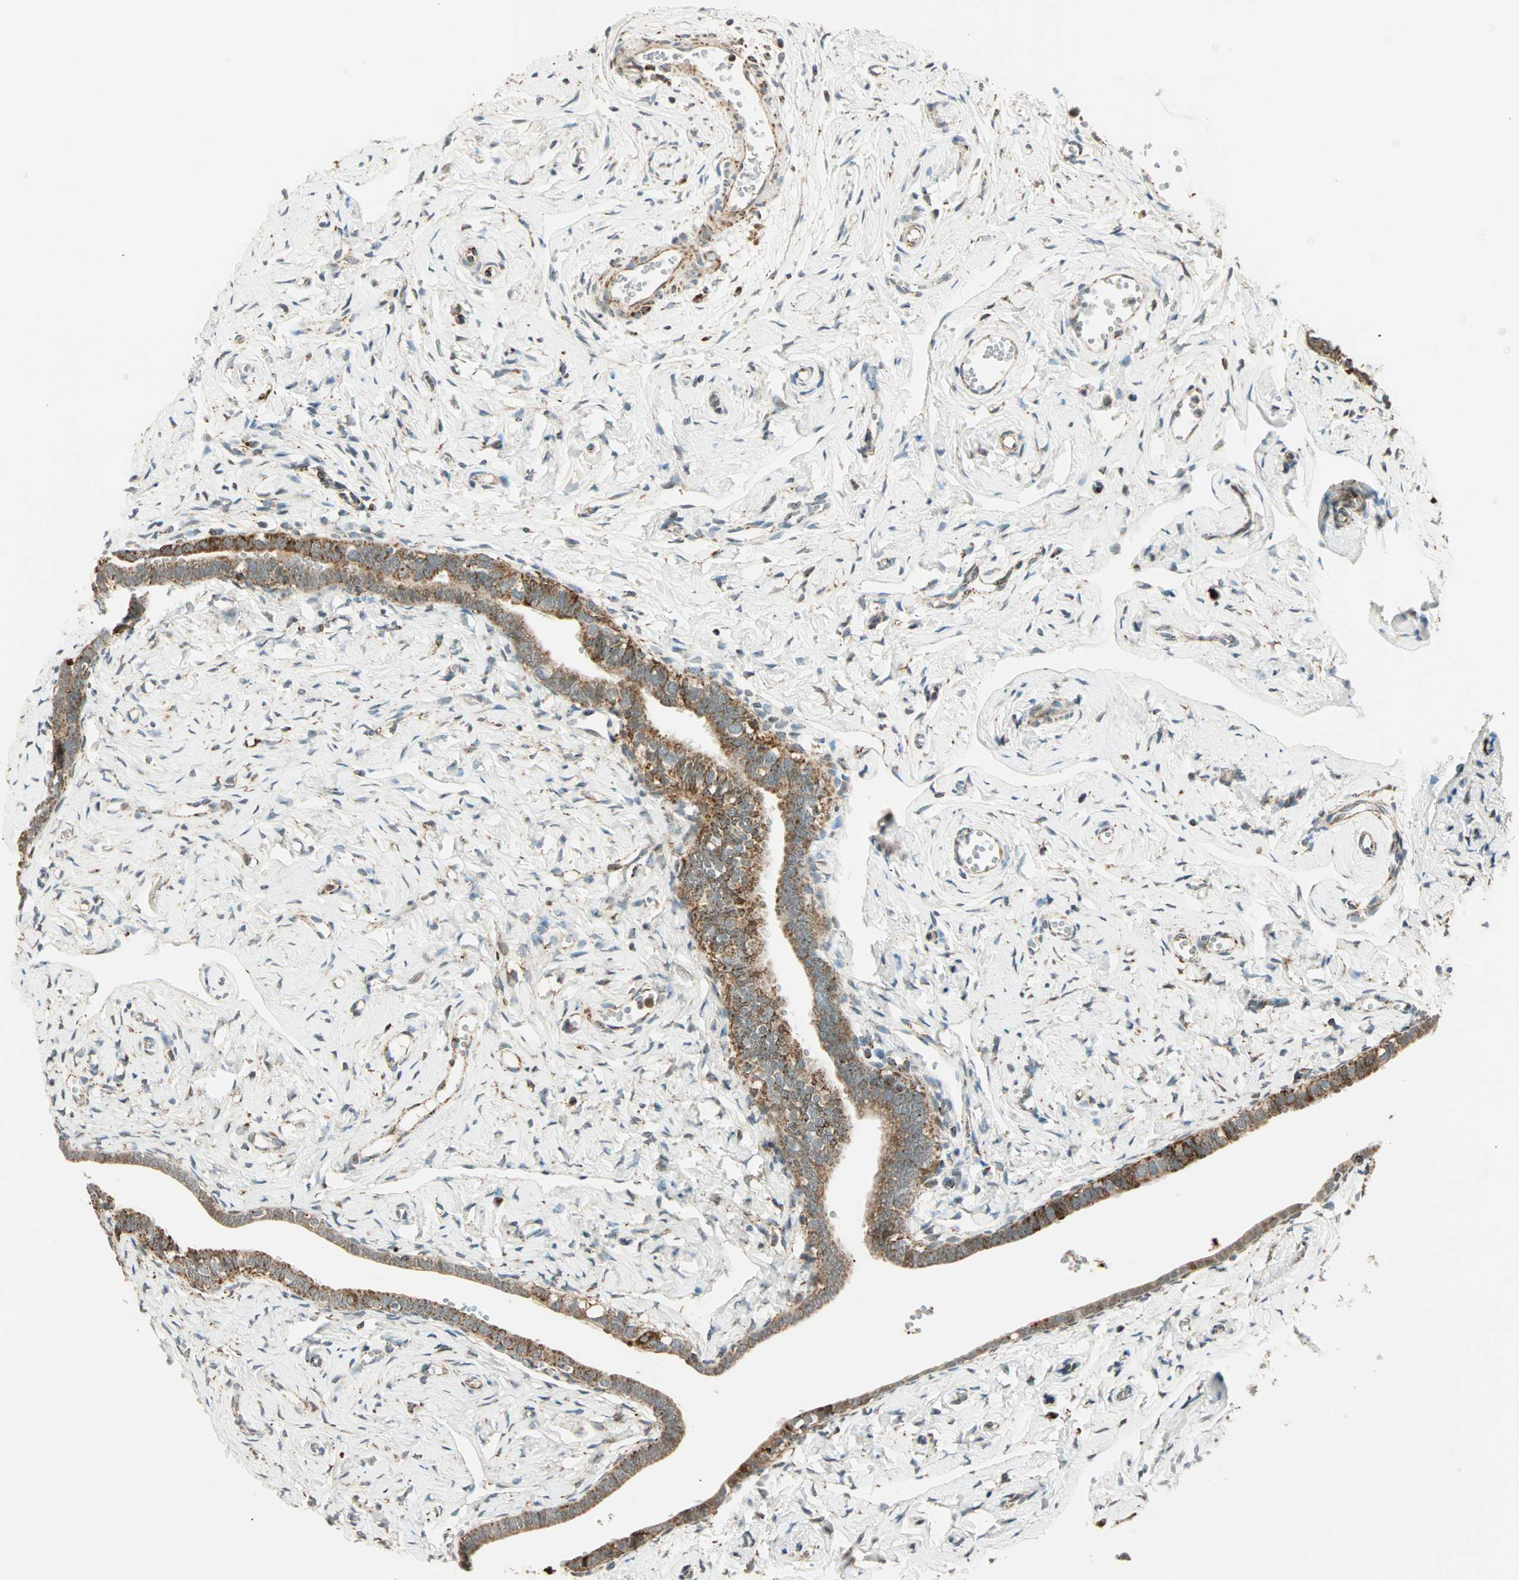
{"staining": {"intensity": "moderate", "quantity": "25%-75%", "location": "cytoplasmic/membranous"}, "tissue": "fallopian tube", "cell_type": "Glandular cells", "image_type": "normal", "snomed": [{"axis": "morphology", "description": "Normal tissue, NOS"}, {"axis": "topography", "description": "Fallopian tube"}], "caption": "This photomicrograph demonstrates immunohistochemistry staining of normal fallopian tube, with medium moderate cytoplasmic/membranous expression in about 25%-75% of glandular cells.", "gene": "SPRY4", "patient": {"sex": "female", "age": 71}}